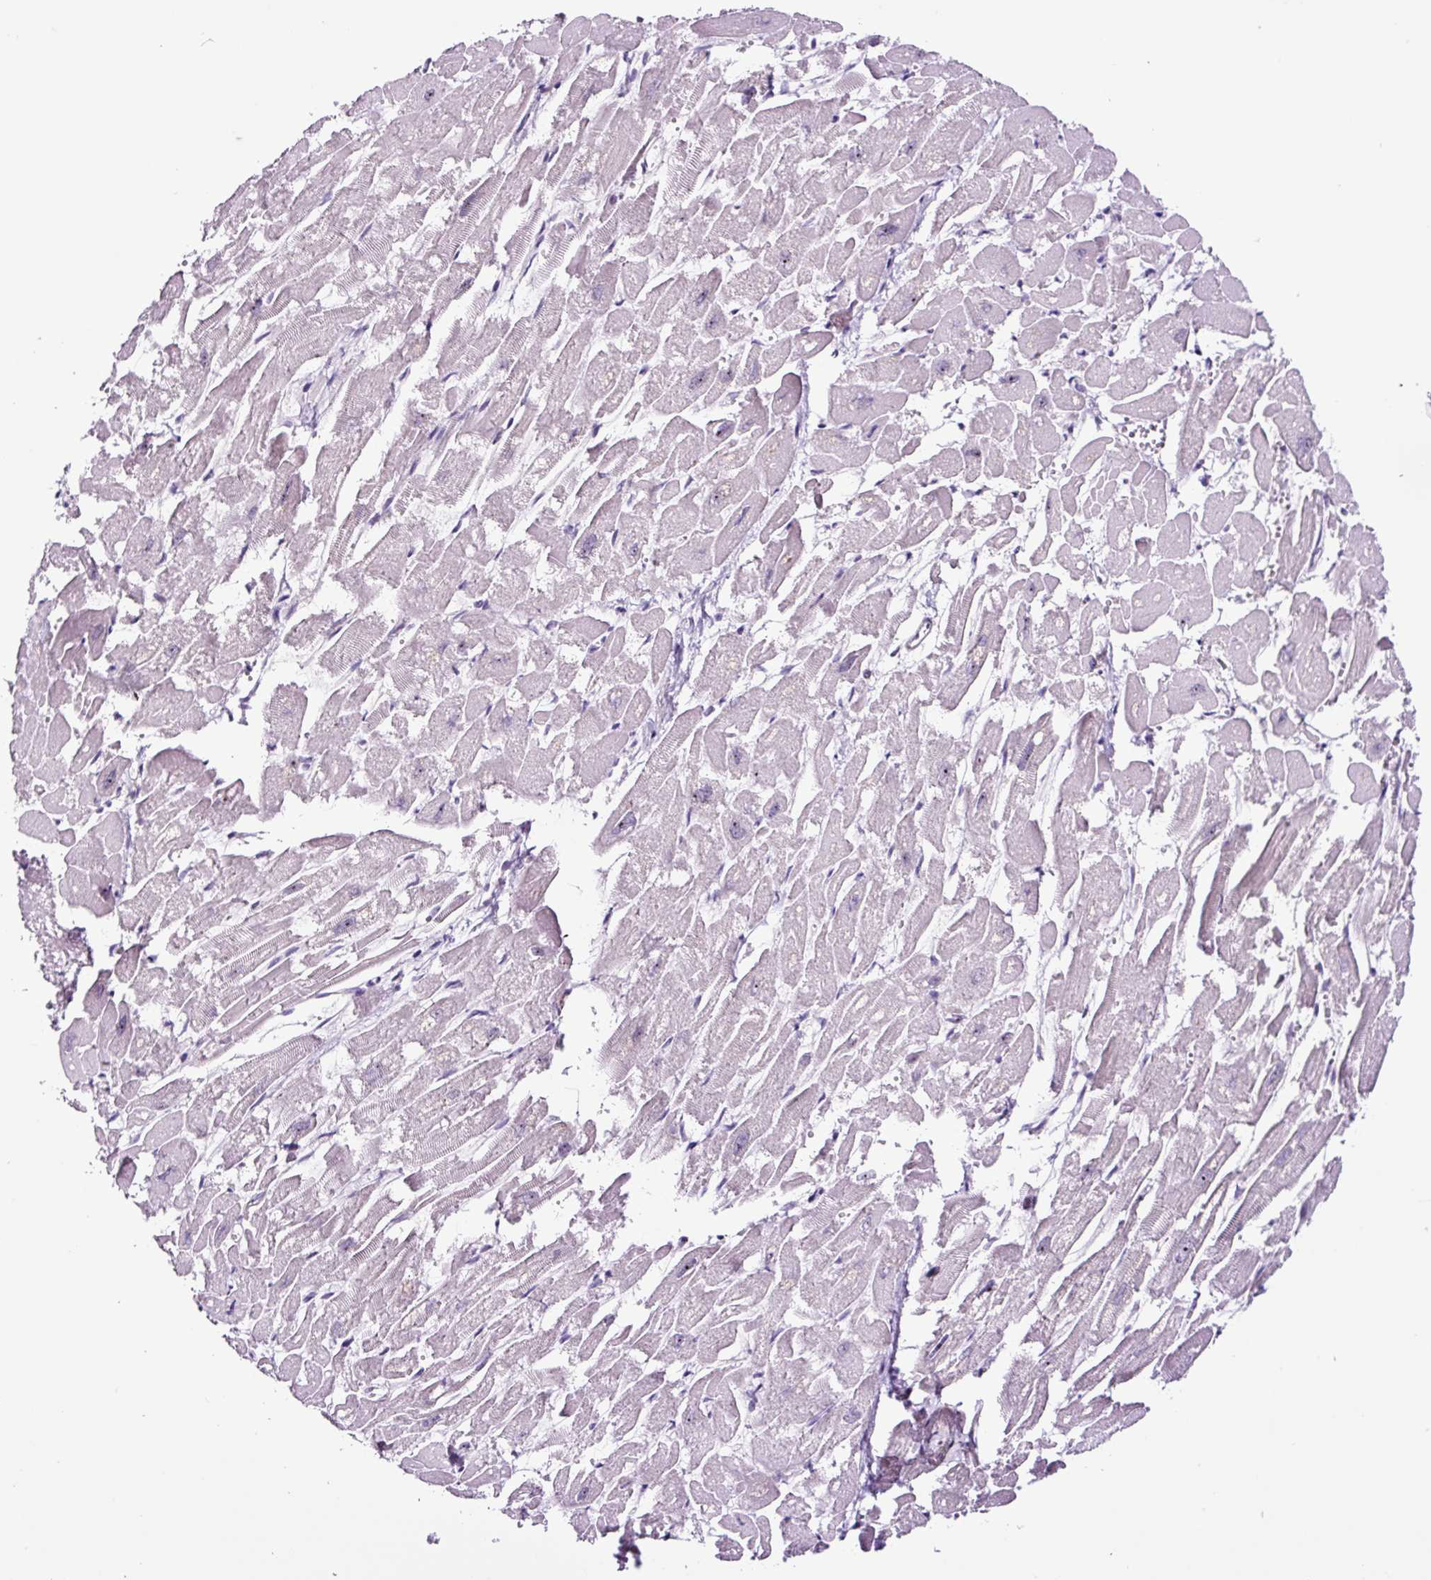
{"staining": {"intensity": "negative", "quantity": "none", "location": "none"}, "tissue": "heart muscle", "cell_type": "Cardiomyocytes", "image_type": "normal", "snomed": [{"axis": "morphology", "description": "Normal tissue, NOS"}, {"axis": "topography", "description": "Heart"}], "caption": "This is a micrograph of IHC staining of unremarkable heart muscle, which shows no expression in cardiomyocytes. (Stains: DAB immunohistochemistry with hematoxylin counter stain, Microscopy: brightfield microscopy at high magnification).", "gene": "NOM1", "patient": {"sex": "male", "age": 54}}